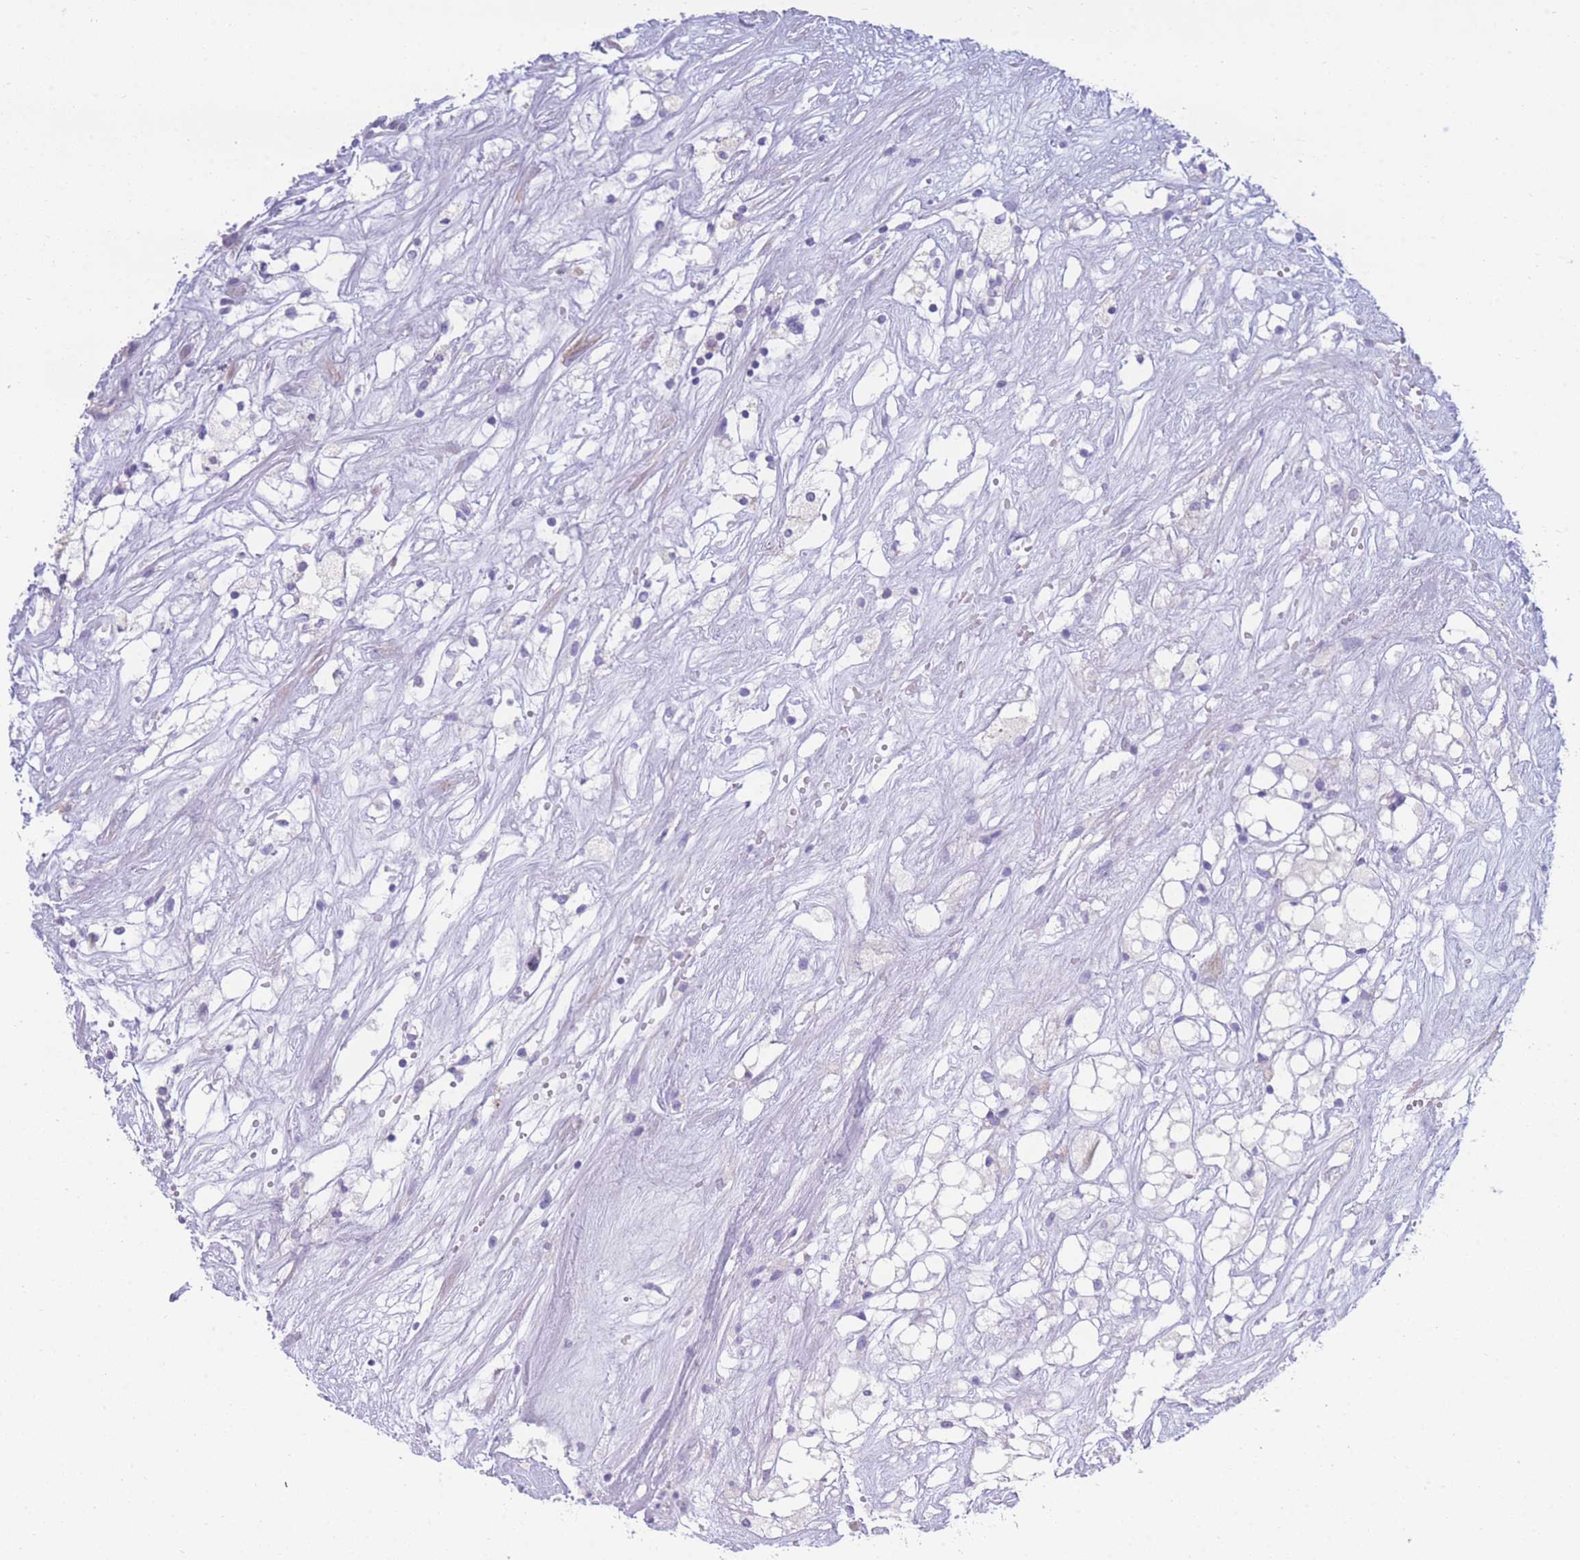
{"staining": {"intensity": "negative", "quantity": "none", "location": "none"}, "tissue": "renal cancer", "cell_type": "Tumor cells", "image_type": "cancer", "snomed": [{"axis": "morphology", "description": "Adenocarcinoma, NOS"}, {"axis": "topography", "description": "Kidney"}], "caption": "Micrograph shows no significant protein expression in tumor cells of renal cancer (adenocarcinoma). (DAB immunohistochemistry (IHC) with hematoxylin counter stain).", "gene": "XKR8", "patient": {"sex": "male", "age": 59}}